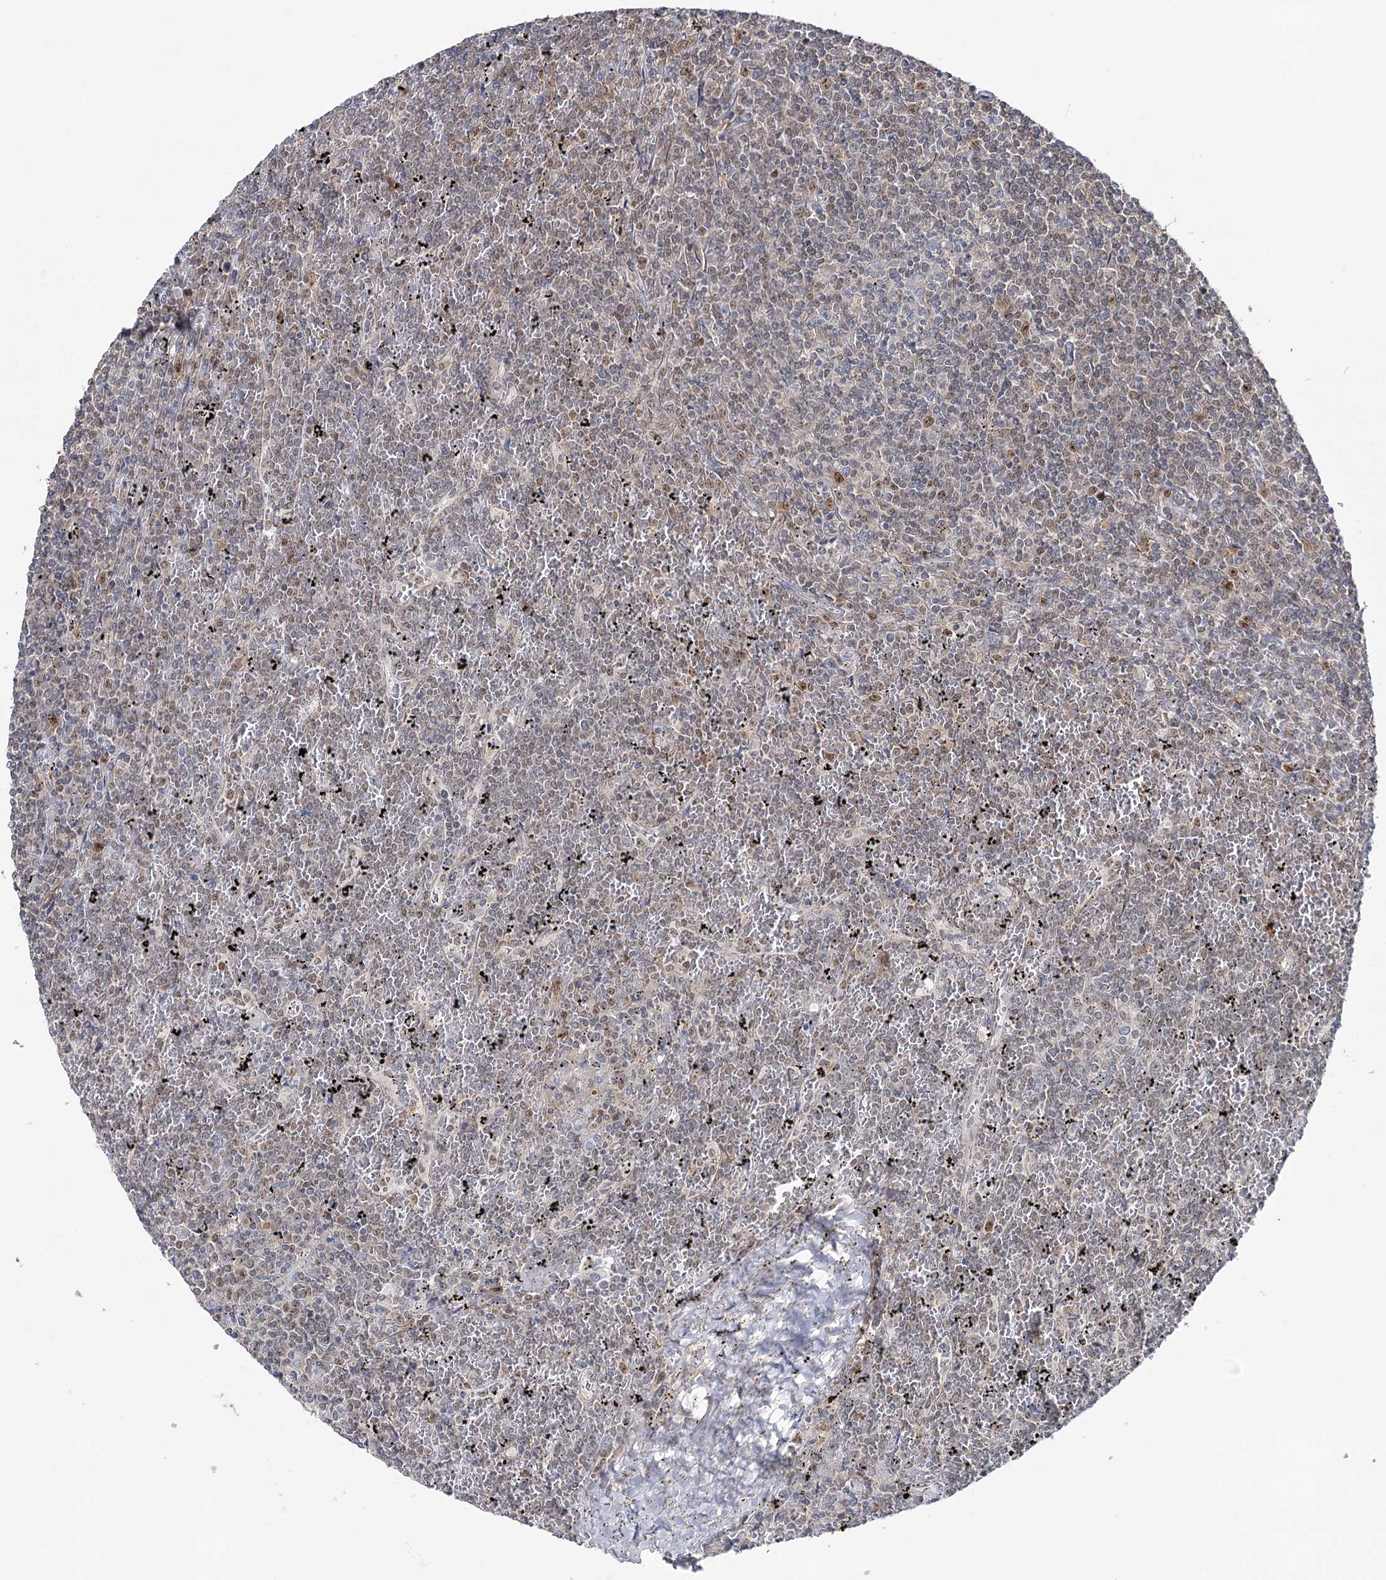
{"staining": {"intensity": "negative", "quantity": "none", "location": "none"}, "tissue": "lymphoma", "cell_type": "Tumor cells", "image_type": "cancer", "snomed": [{"axis": "morphology", "description": "Malignant lymphoma, non-Hodgkin's type, Low grade"}, {"axis": "topography", "description": "Spleen"}], "caption": "DAB immunohistochemical staining of human low-grade malignant lymphoma, non-Hodgkin's type reveals no significant positivity in tumor cells.", "gene": "ZC3H8", "patient": {"sex": "female", "age": 19}}